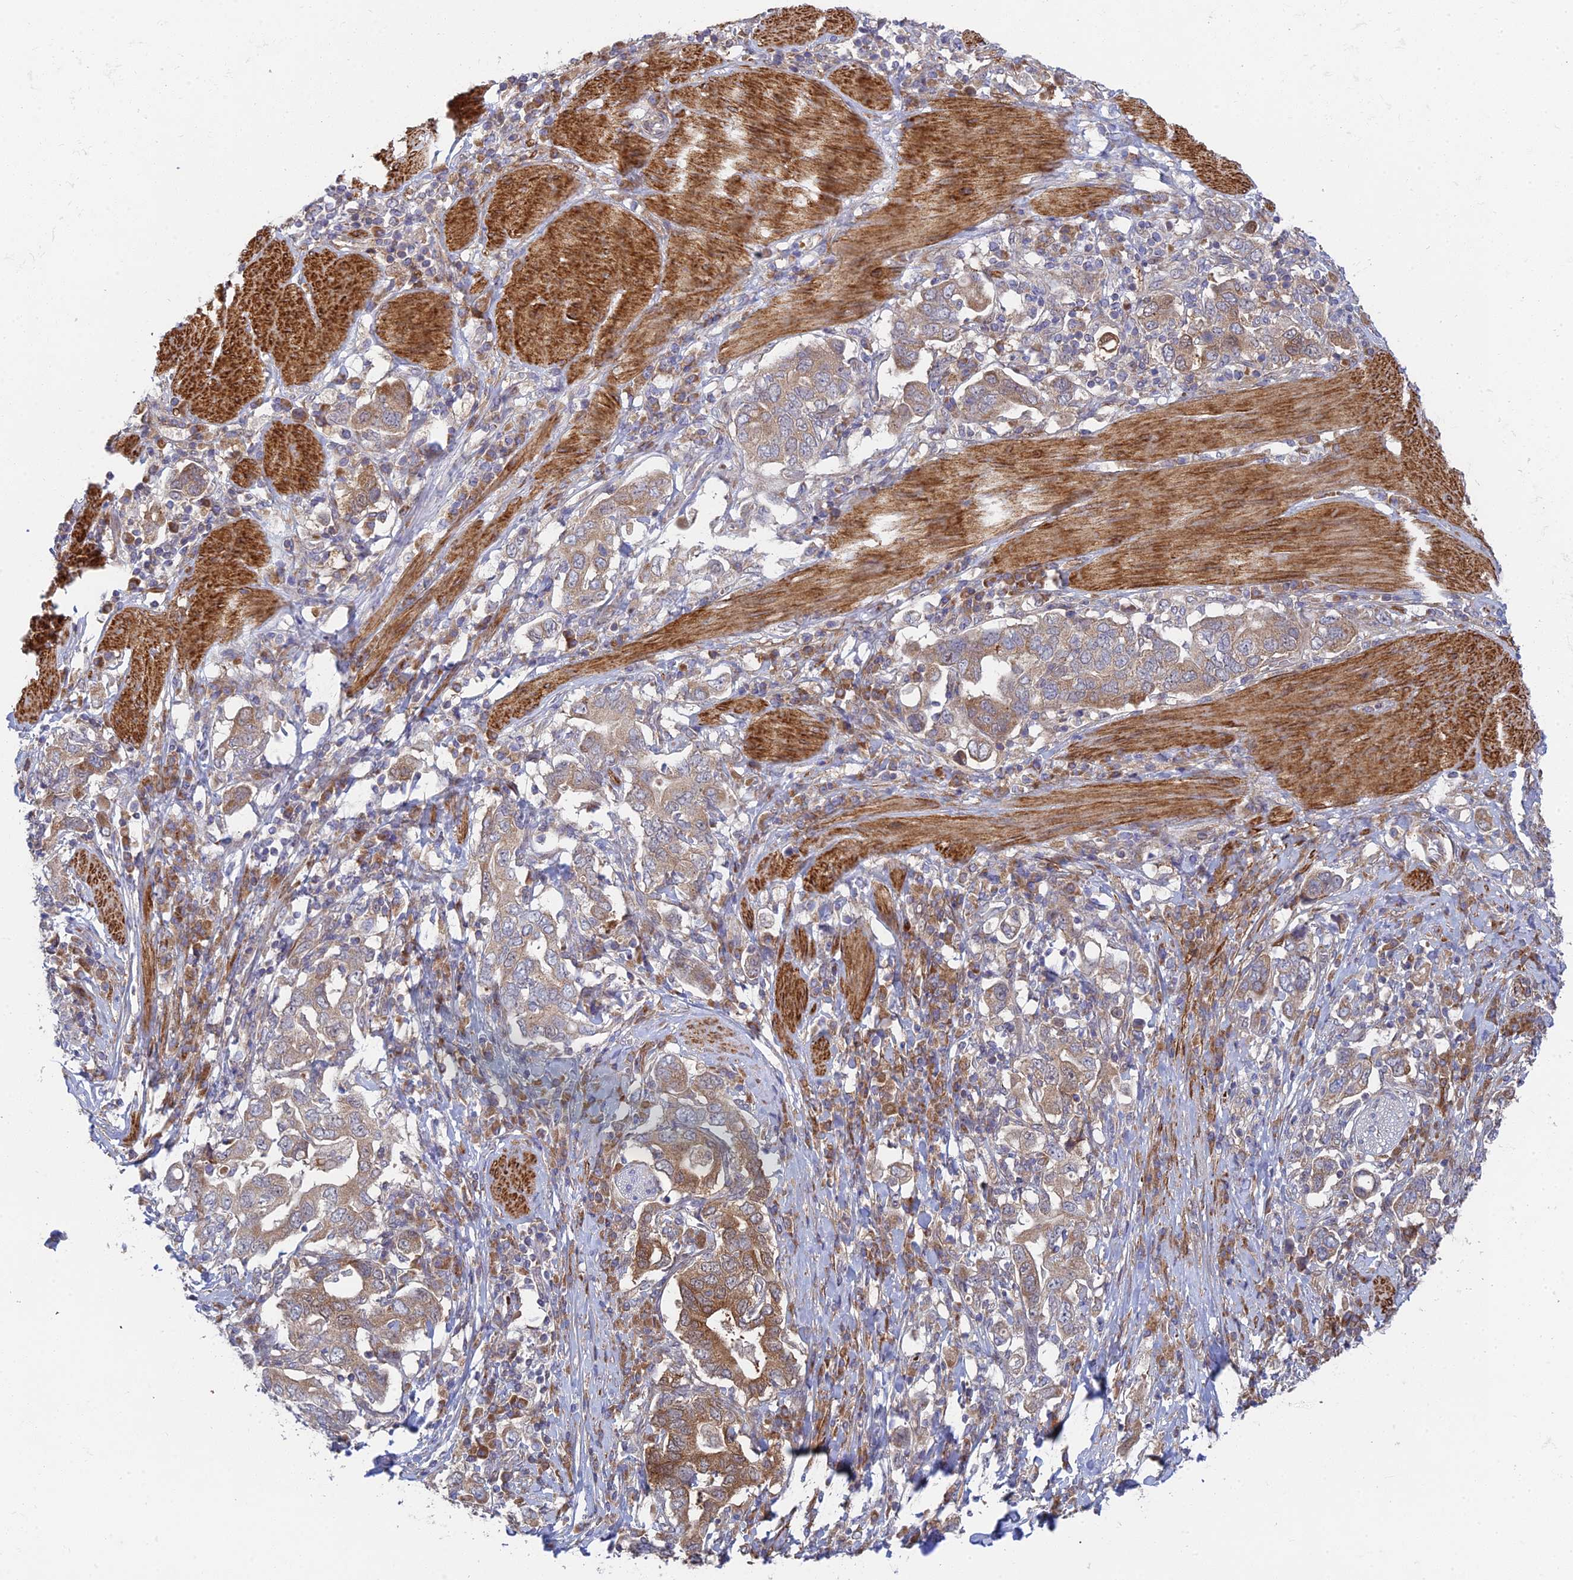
{"staining": {"intensity": "weak", "quantity": ">75%", "location": "cytoplasmic/membranous"}, "tissue": "stomach cancer", "cell_type": "Tumor cells", "image_type": "cancer", "snomed": [{"axis": "morphology", "description": "Adenocarcinoma, NOS"}, {"axis": "topography", "description": "Stomach, upper"}, {"axis": "topography", "description": "Stomach"}], "caption": "A histopathology image of stomach cancer stained for a protein exhibits weak cytoplasmic/membranous brown staining in tumor cells.", "gene": "INCA1", "patient": {"sex": "male", "age": 62}}